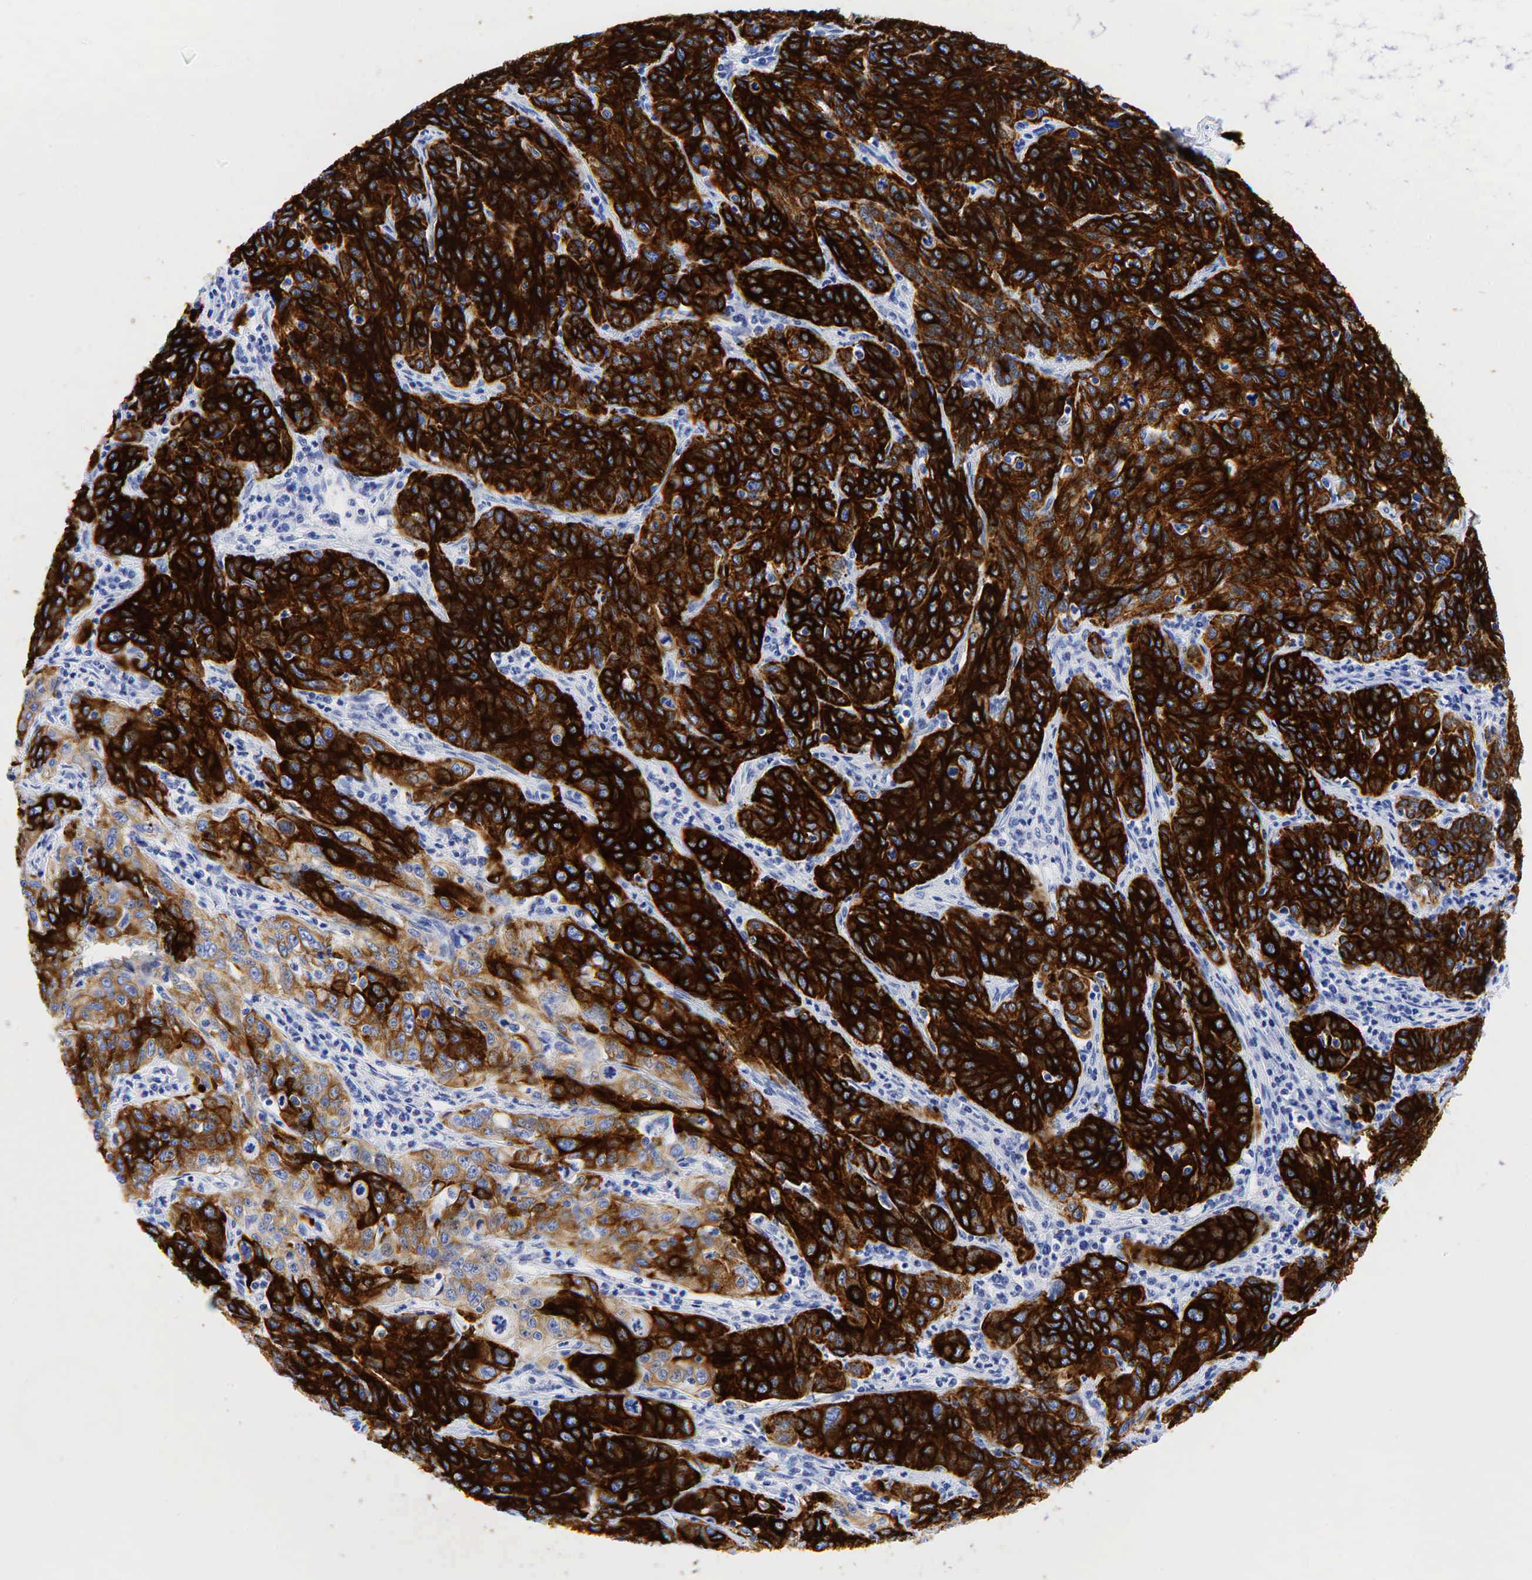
{"staining": {"intensity": "strong", "quantity": ">75%", "location": "cytoplasmic/membranous"}, "tissue": "cervical cancer", "cell_type": "Tumor cells", "image_type": "cancer", "snomed": [{"axis": "morphology", "description": "Squamous cell carcinoma, NOS"}, {"axis": "topography", "description": "Cervix"}], "caption": "A brown stain labels strong cytoplasmic/membranous staining of a protein in human squamous cell carcinoma (cervical) tumor cells.", "gene": "KRT19", "patient": {"sex": "female", "age": 38}}